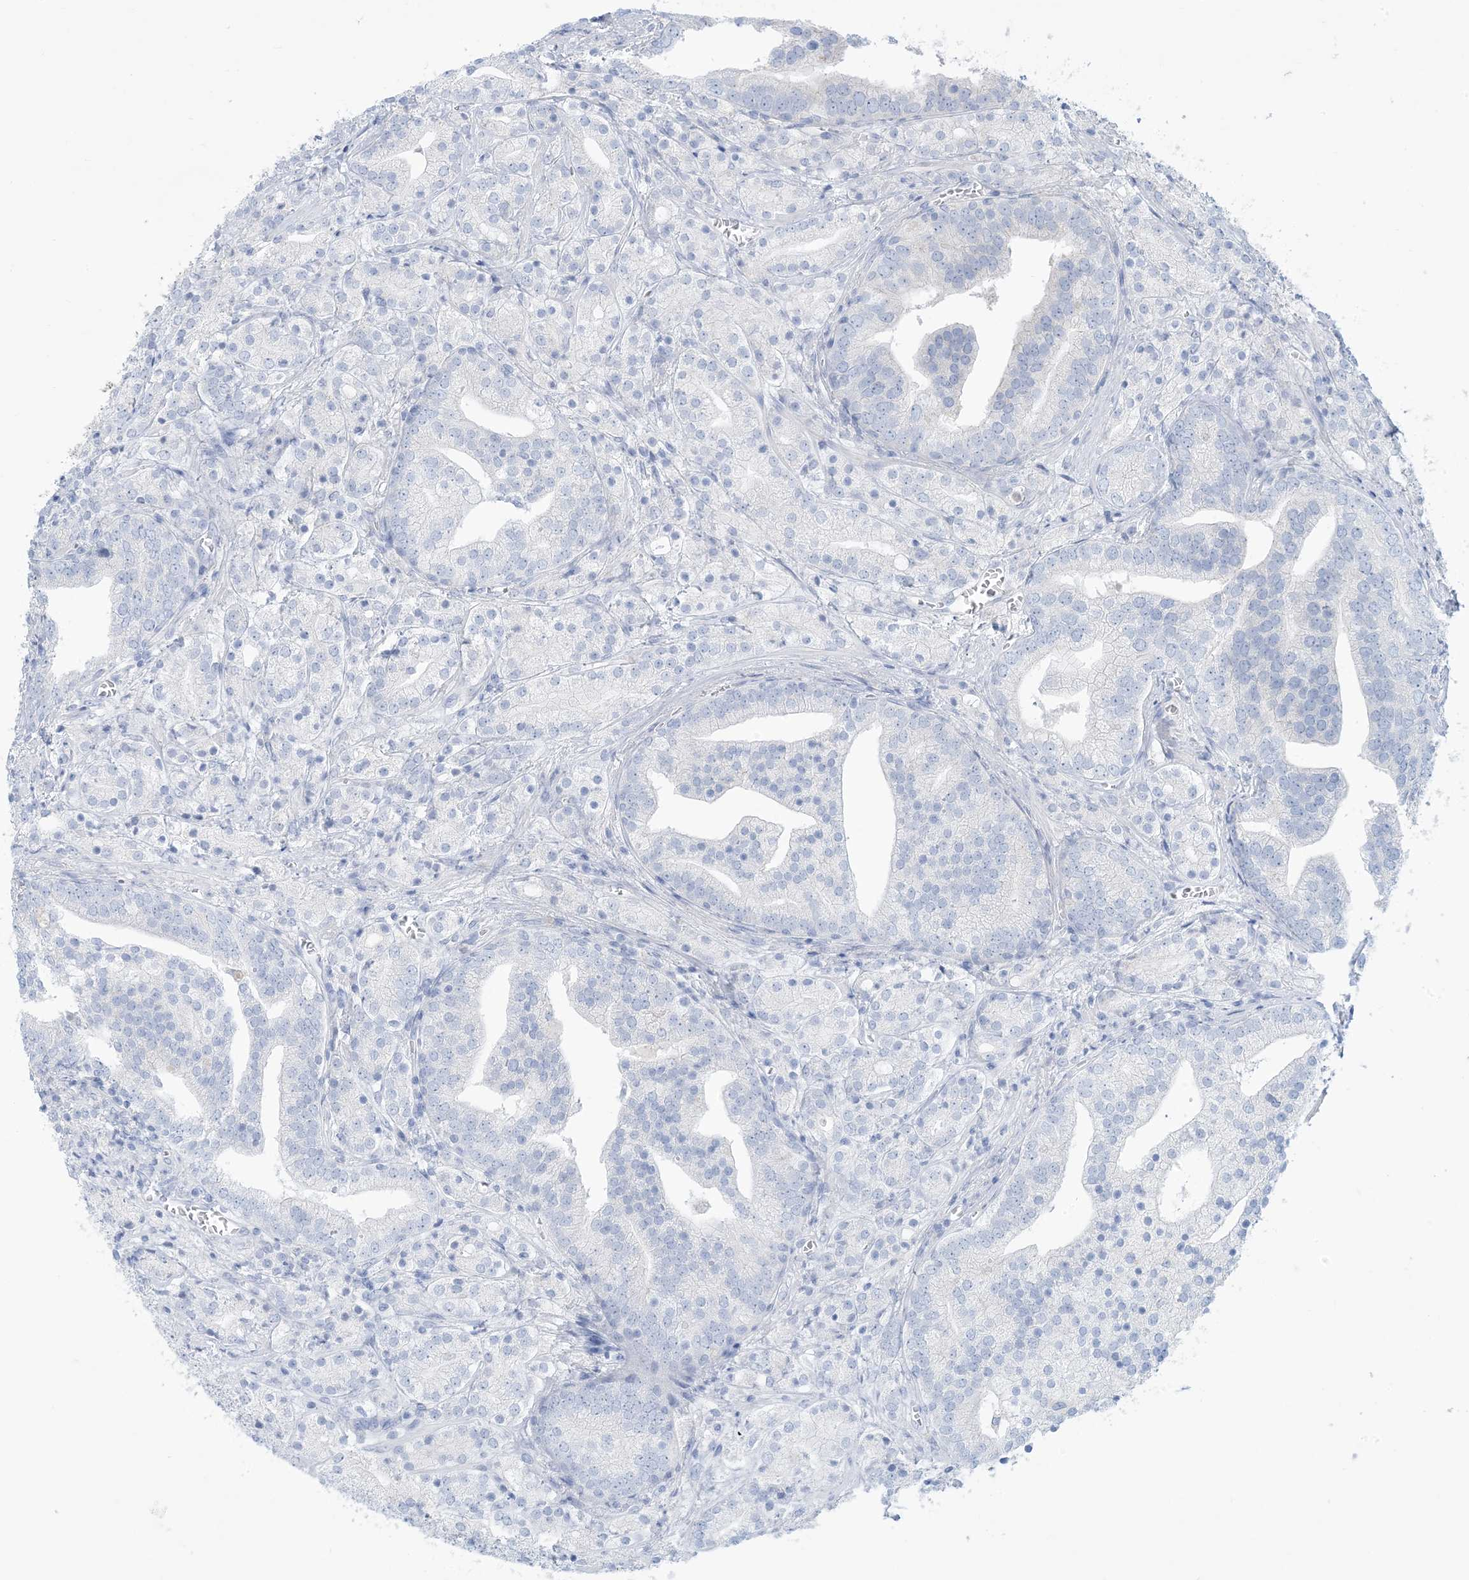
{"staining": {"intensity": "negative", "quantity": "none", "location": "none"}, "tissue": "prostate cancer", "cell_type": "Tumor cells", "image_type": "cancer", "snomed": [{"axis": "morphology", "description": "Adenocarcinoma, High grade"}, {"axis": "topography", "description": "Prostate"}], "caption": "Histopathology image shows no significant protein staining in tumor cells of high-grade adenocarcinoma (prostate).", "gene": "MTHFD2L", "patient": {"sex": "male", "age": 57}}